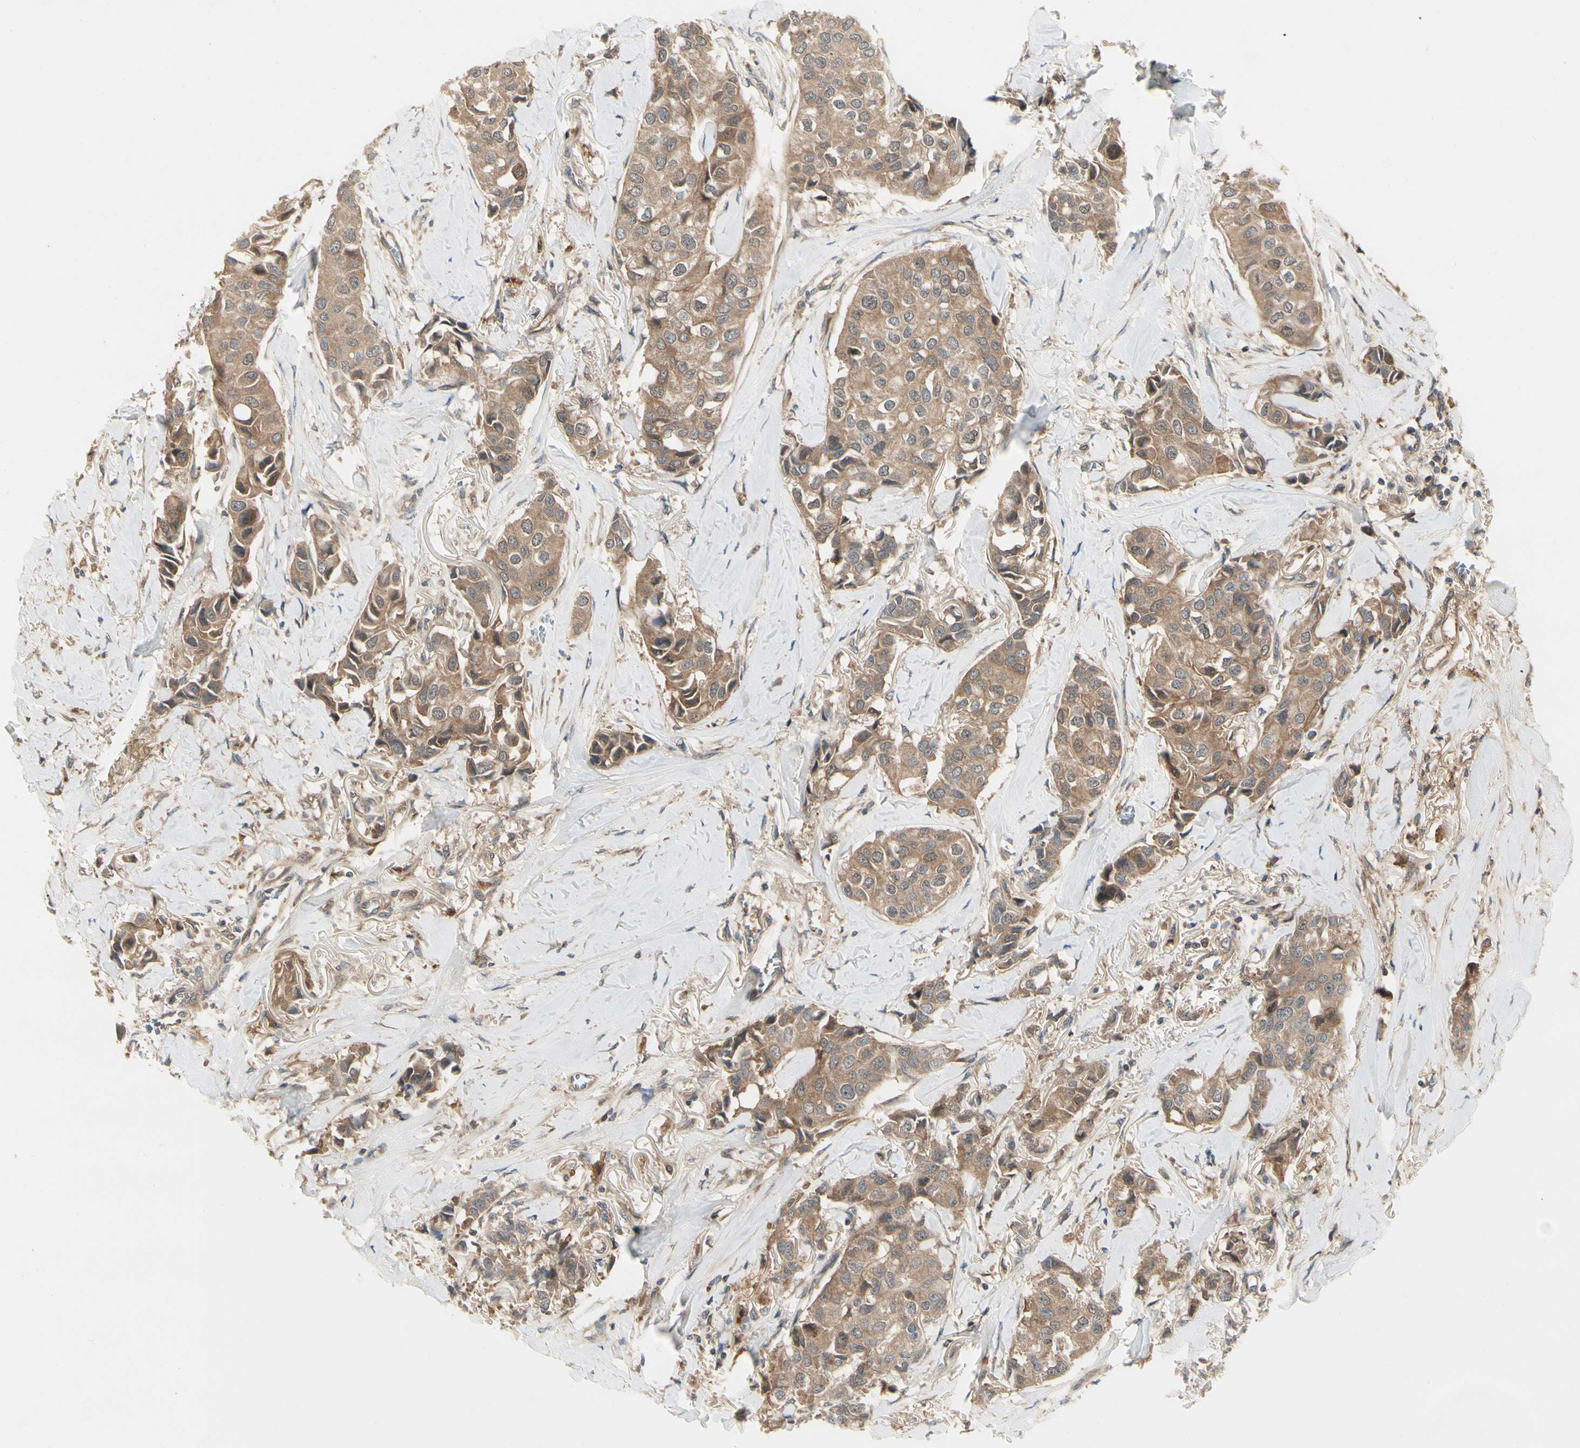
{"staining": {"intensity": "moderate", "quantity": ">75%", "location": "cytoplasmic/membranous"}, "tissue": "breast cancer", "cell_type": "Tumor cells", "image_type": "cancer", "snomed": [{"axis": "morphology", "description": "Duct carcinoma"}, {"axis": "topography", "description": "Breast"}], "caption": "A micrograph of human breast cancer stained for a protein shows moderate cytoplasmic/membranous brown staining in tumor cells.", "gene": "RNF14", "patient": {"sex": "female", "age": 80}}